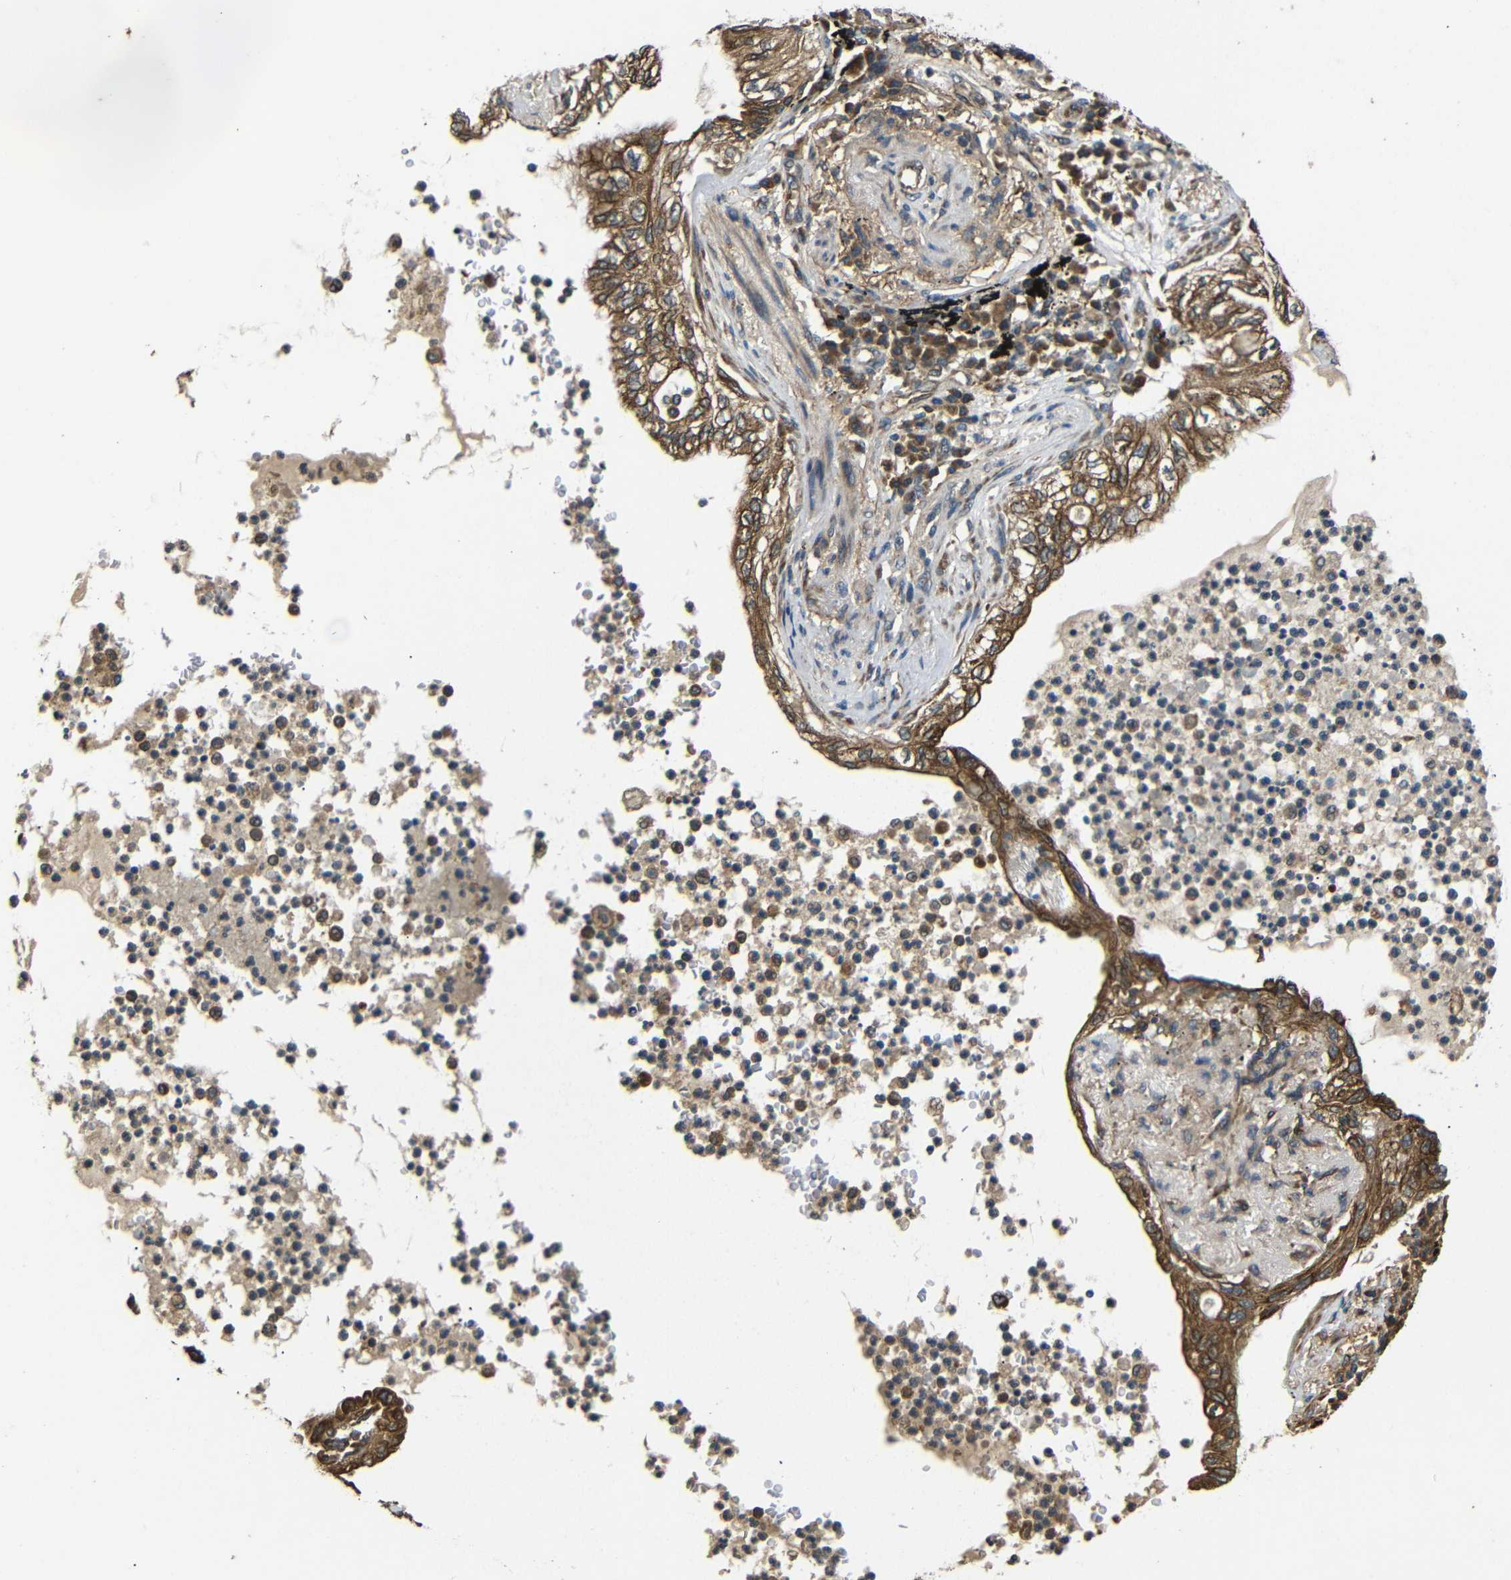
{"staining": {"intensity": "moderate", "quantity": ">75%", "location": "cytoplasmic/membranous"}, "tissue": "lung cancer", "cell_type": "Tumor cells", "image_type": "cancer", "snomed": [{"axis": "morphology", "description": "Normal tissue, NOS"}, {"axis": "morphology", "description": "Adenocarcinoma, NOS"}, {"axis": "topography", "description": "Bronchus"}, {"axis": "topography", "description": "Lung"}], "caption": "IHC (DAB (3,3'-diaminobenzidine)) staining of lung adenocarcinoma shows moderate cytoplasmic/membranous protein expression in approximately >75% of tumor cells.", "gene": "TRPC1", "patient": {"sex": "female", "age": 70}}